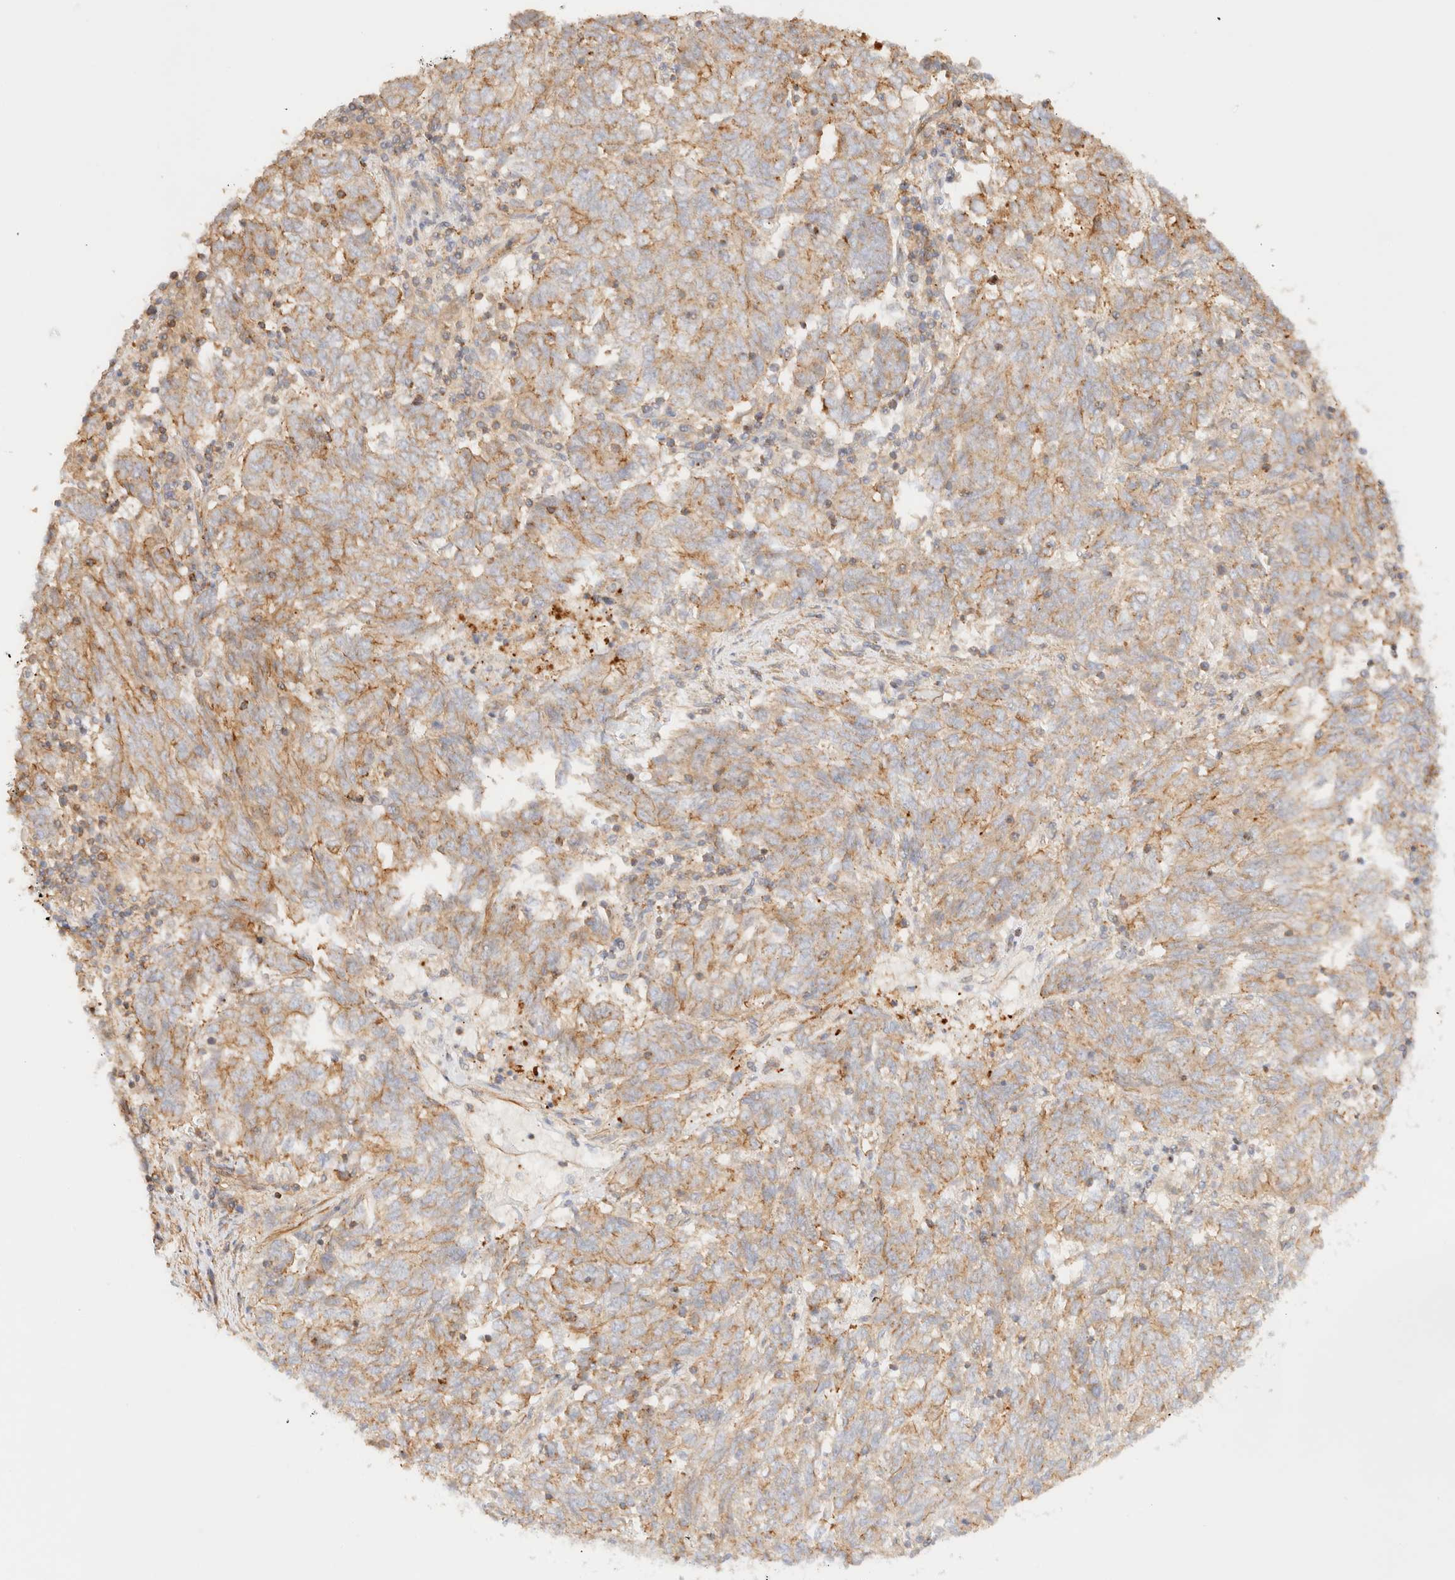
{"staining": {"intensity": "moderate", "quantity": "25%-75%", "location": "cytoplasmic/membranous"}, "tissue": "endometrial cancer", "cell_type": "Tumor cells", "image_type": "cancer", "snomed": [{"axis": "morphology", "description": "Adenocarcinoma, NOS"}, {"axis": "topography", "description": "Endometrium"}], "caption": "Immunohistochemical staining of human endometrial adenocarcinoma reveals moderate cytoplasmic/membranous protein positivity in about 25%-75% of tumor cells.", "gene": "MYO10", "patient": {"sex": "female", "age": 80}}